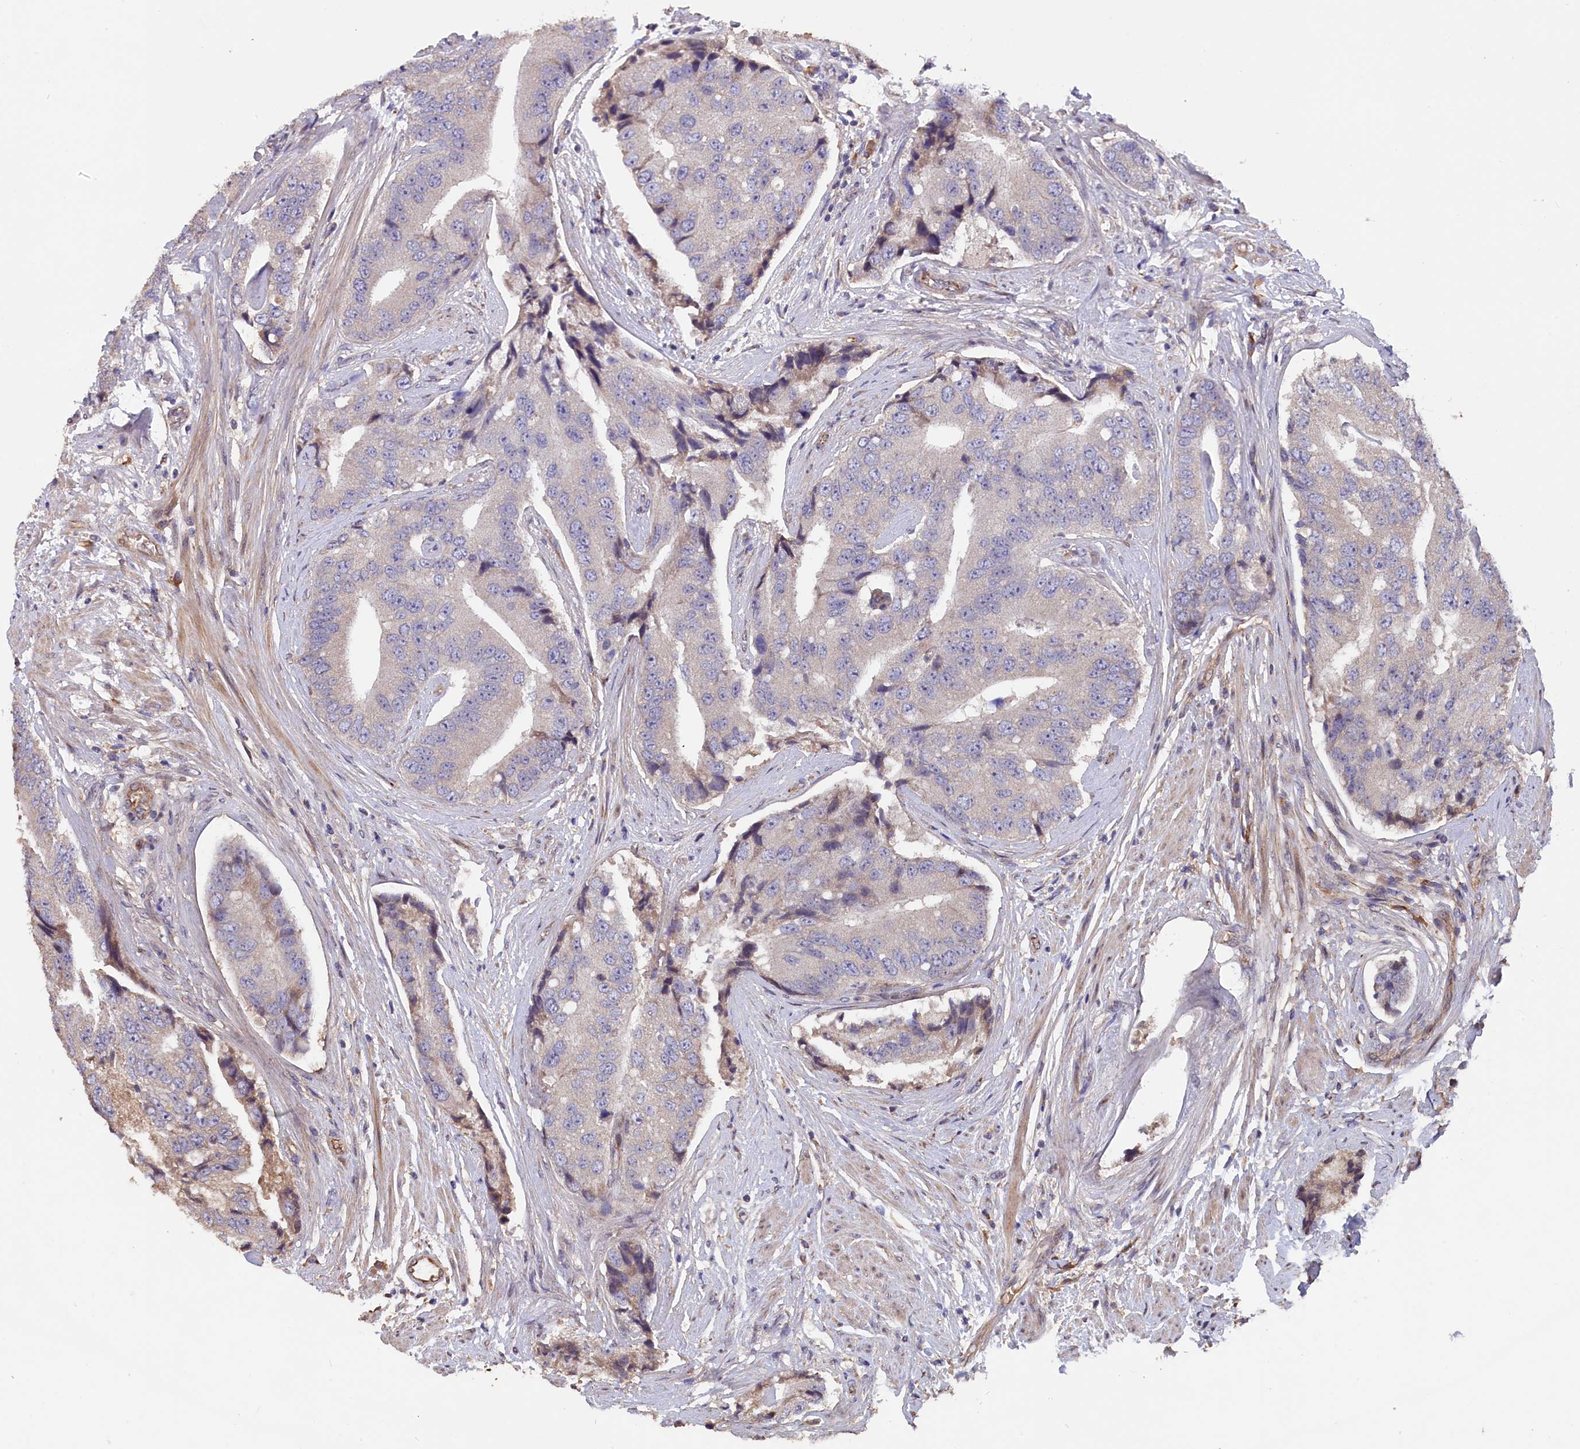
{"staining": {"intensity": "weak", "quantity": "<25%", "location": "cytoplasmic/membranous"}, "tissue": "prostate cancer", "cell_type": "Tumor cells", "image_type": "cancer", "snomed": [{"axis": "morphology", "description": "Adenocarcinoma, High grade"}, {"axis": "topography", "description": "Prostate"}], "caption": "Human prostate cancer stained for a protein using immunohistochemistry (IHC) exhibits no expression in tumor cells.", "gene": "GREB1L", "patient": {"sex": "male", "age": 70}}